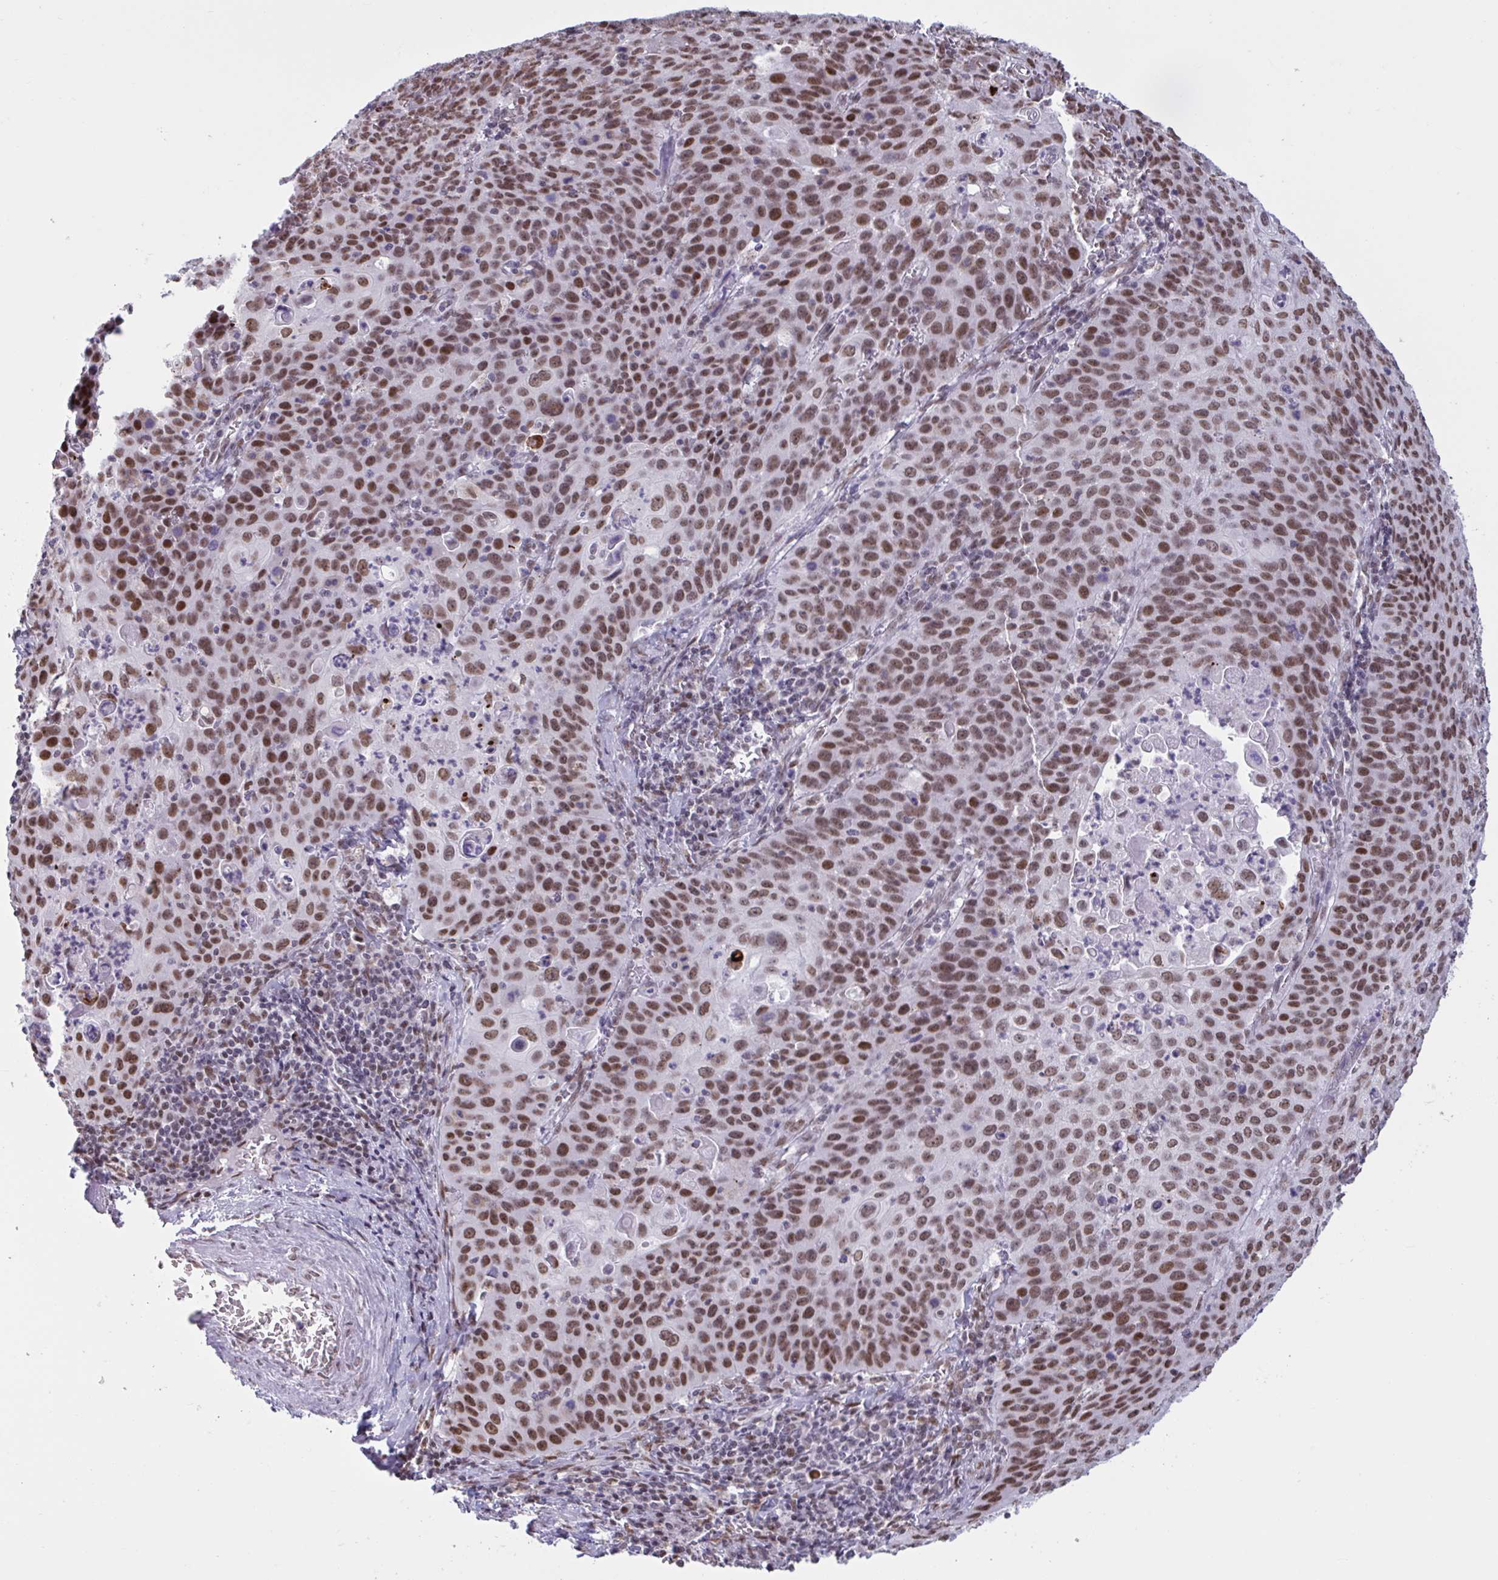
{"staining": {"intensity": "moderate", "quantity": ">75%", "location": "nuclear"}, "tissue": "cervical cancer", "cell_type": "Tumor cells", "image_type": "cancer", "snomed": [{"axis": "morphology", "description": "Squamous cell carcinoma, NOS"}, {"axis": "topography", "description": "Cervix"}], "caption": "DAB immunohistochemical staining of cervical squamous cell carcinoma exhibits moderate nuclear protein positivity in about >75% of tumor cells.", "gene": "CBFA2T2", "patient": {"sex": "female", "age": 65}}